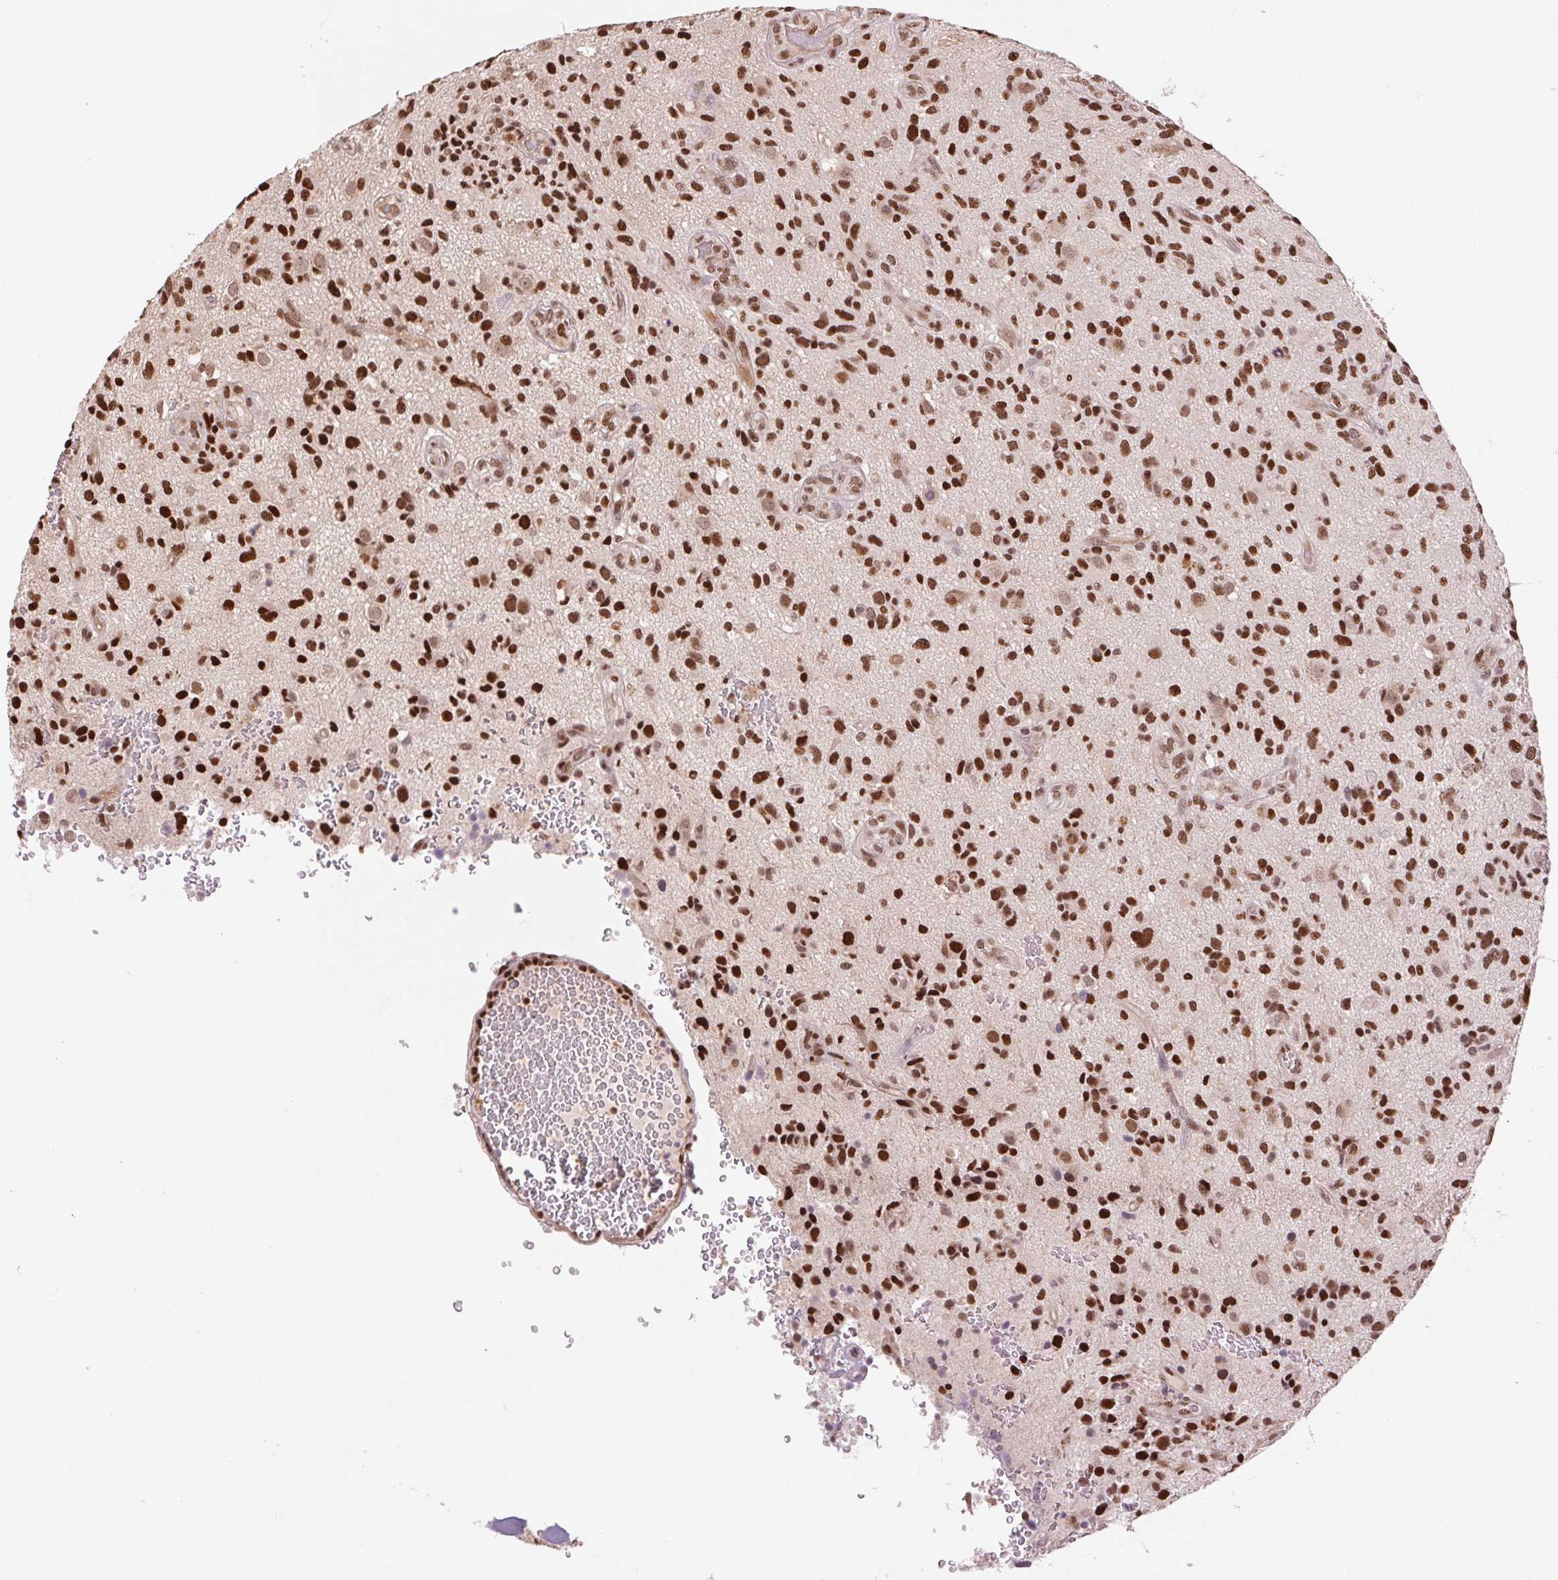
{"staining": {"intensity": "strong", "quantity": ">75%", "location": "nuclear"}, "tissue": "glioma", "cell_type": "Tumor cells", "image_type": "cancer", "snomed": [{"axis": "morphology", "description": "Glioma, malignant, High grade"}, {"axis": "topography", "description": "Brain"}], "caption": "Glioma was stained to show a protein in brown. There is high levels of strong nuclear positivity in about >75% of tumor cells. (DAB (3,3'-diaminobenzidine) = brown stain, brightfield microscopy at high magnification).", "gene": "RAD23A", "patient": {"sex": "male", "age": 47}}